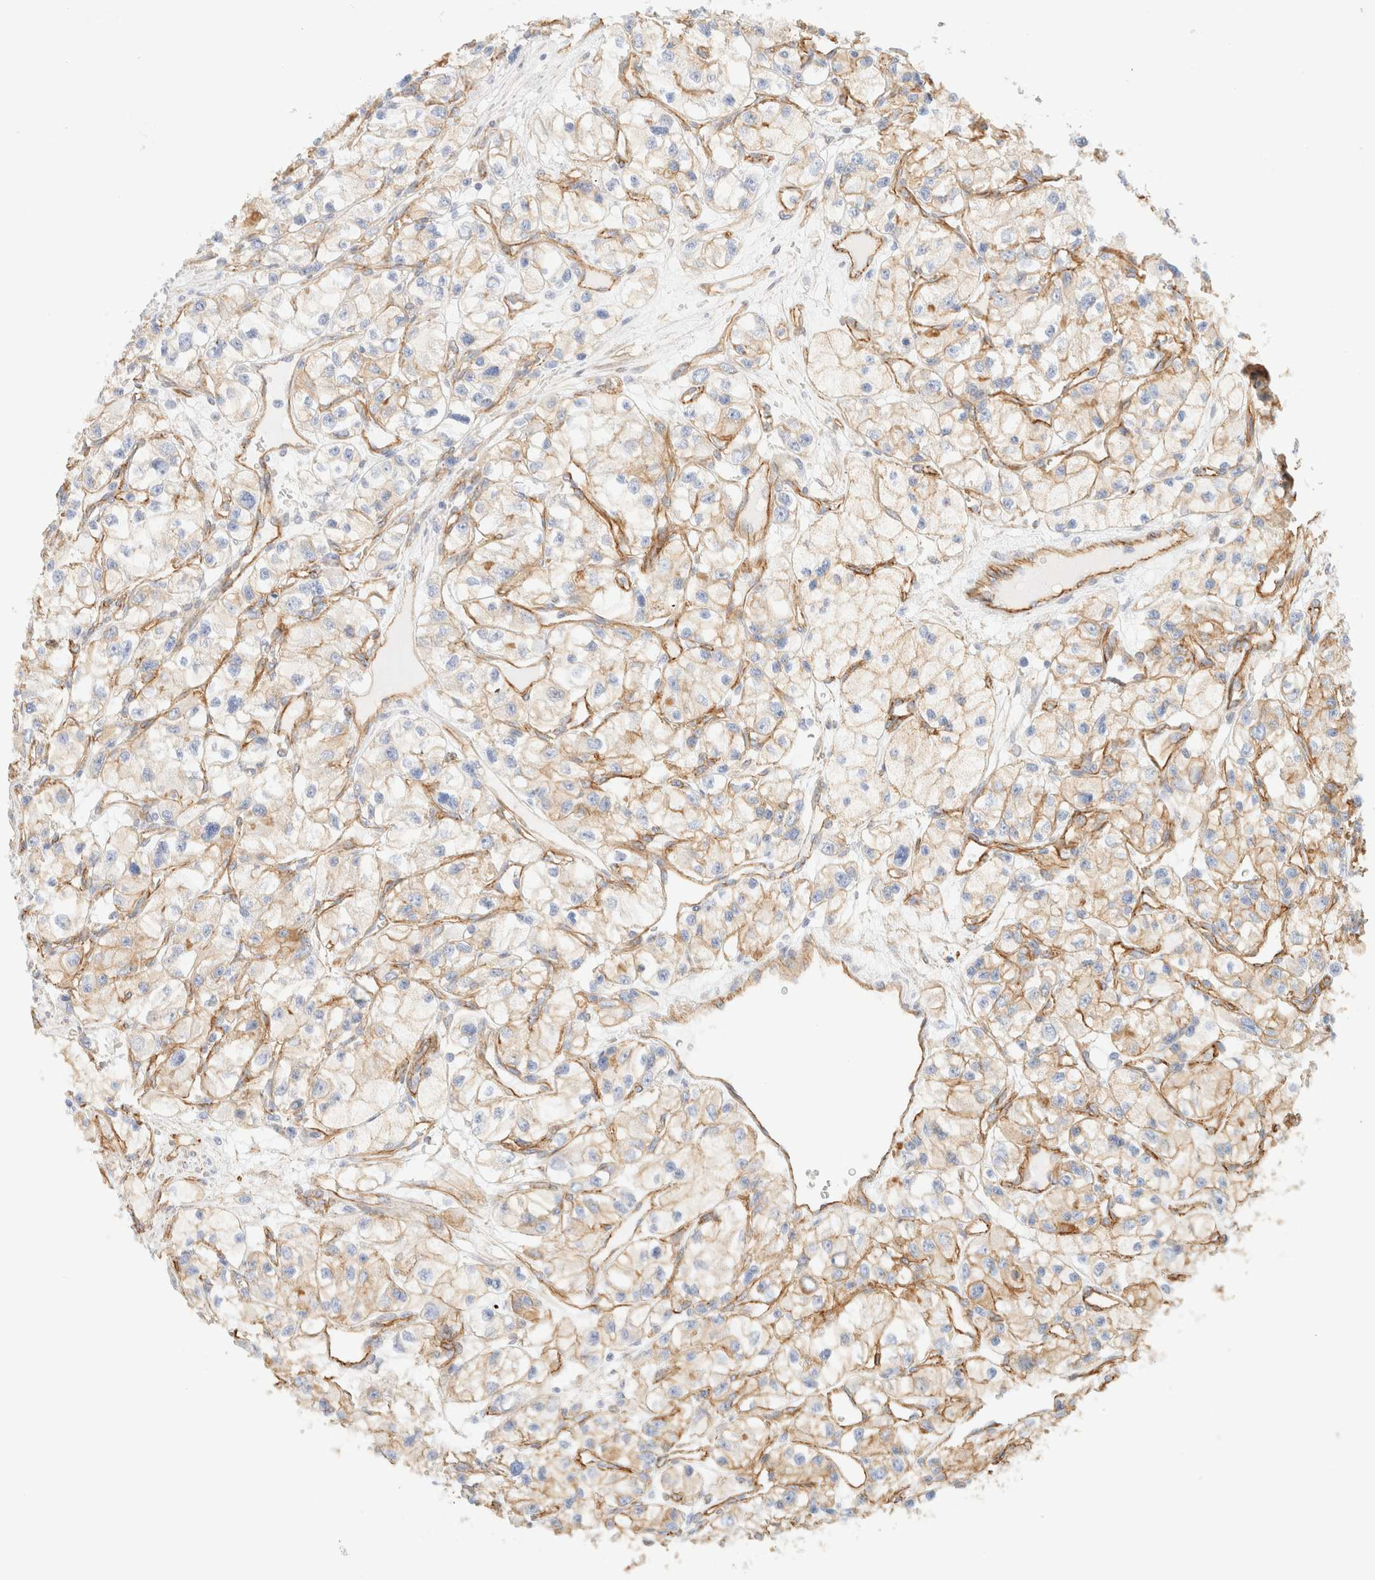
{"staining": {"intensity": "weak", "quantity": ">75%", "location": "cytoplasmic/membranous"}, "tissue": "renal cancer", "cell_type": "Tumor cells", "image_type": "cancer", "snomed": [{"axis": "morphology", "description": "Adenocarcinoma, NOS"}, {"axis": "topography", "description": "Kidney"}], "caption": "This is a histology image of IHC staining of renal cancer, which shows weak staining in the cytoplasmic/membranous of tumor cells.", "gene": "CYB5R4", "patient": {"sex": "female", "age": 57}}